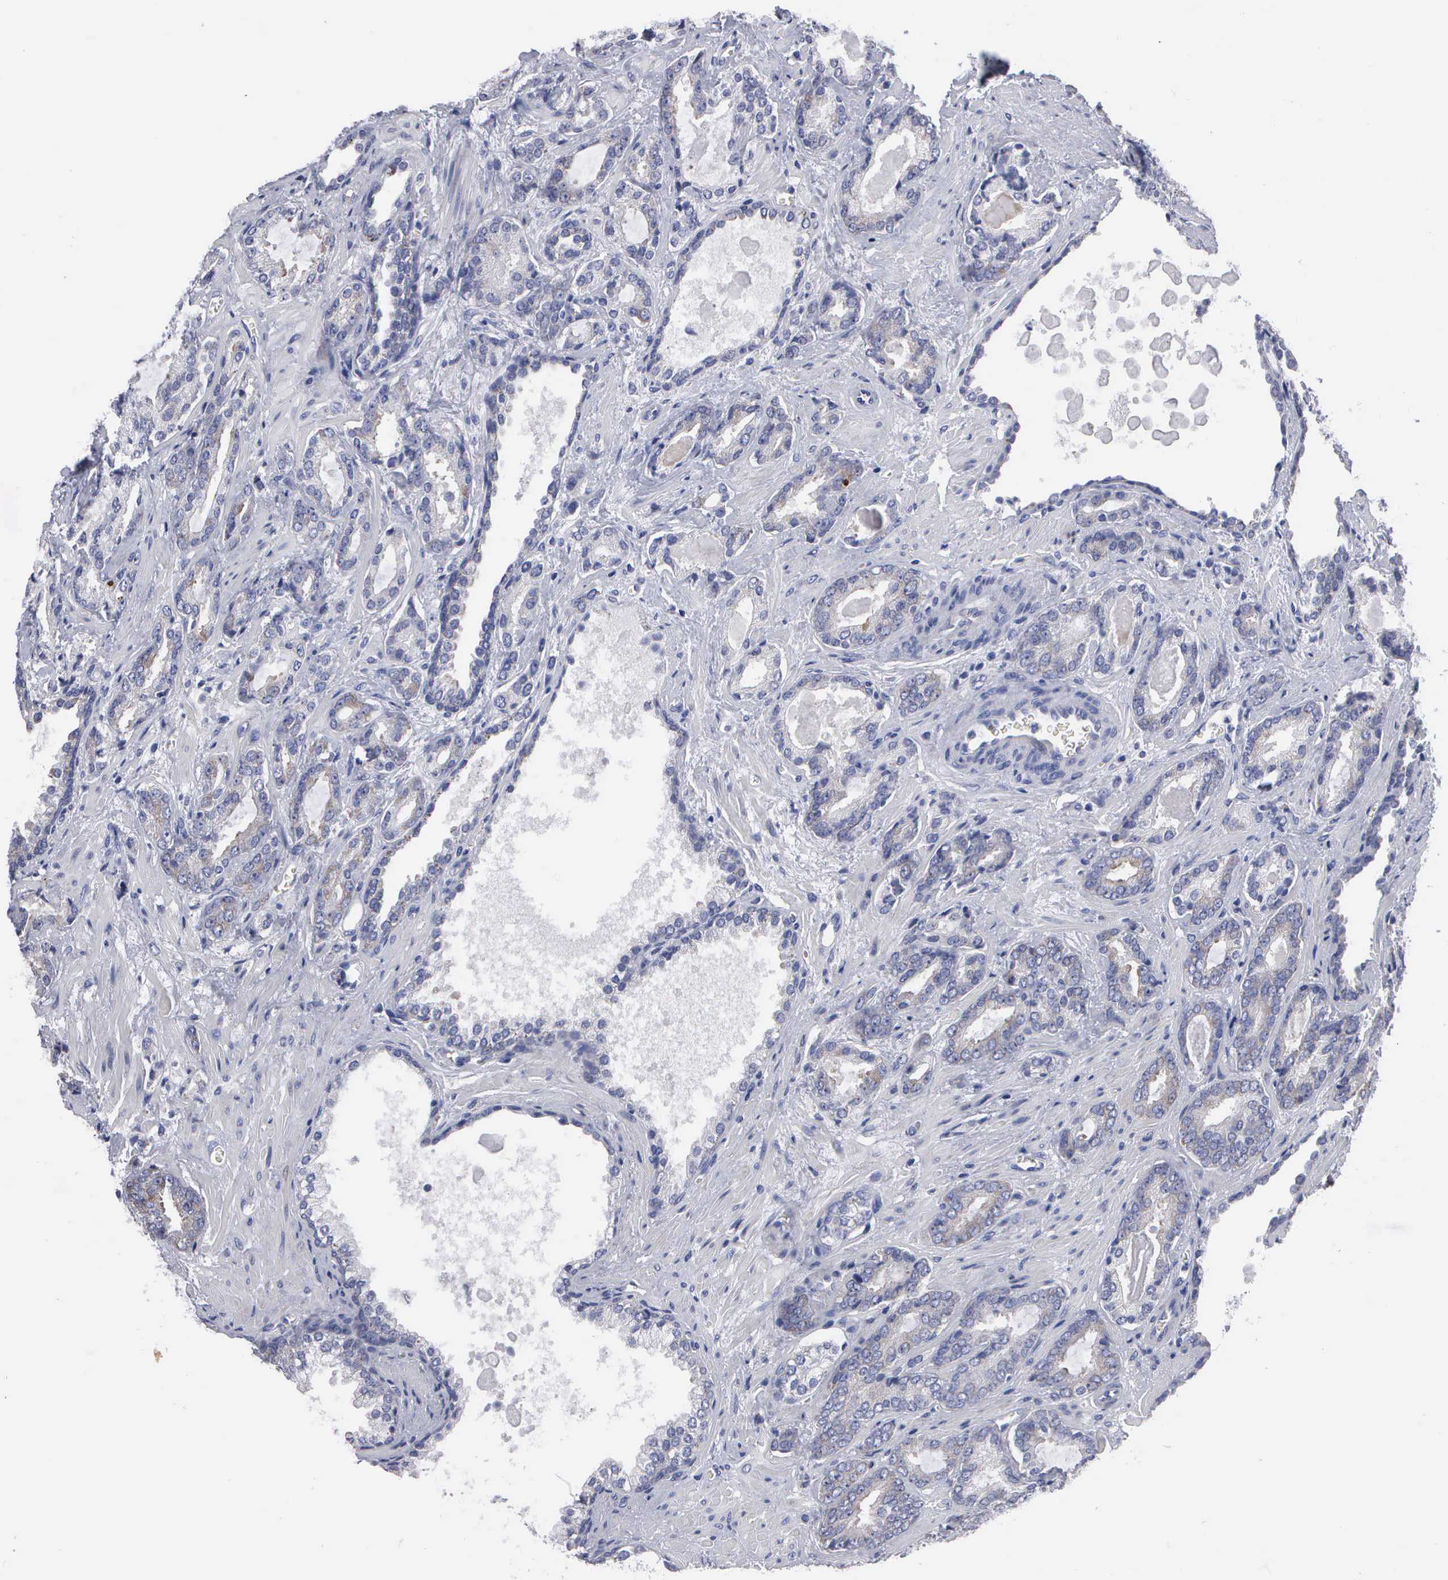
{"staining": {"intensity": "negative", "quantity": "none", "location": "none"}, "tissue": "prostate cancer", "cell_type": "Tumor cells", "image_type": "cancer", "snomed": [{"axis": "morphology", "description": "Adenocarcinoma, Medium grade"}, {"axis": "topography", "description": "Prostate"}], "caption": "IHC image of prostate cancer (medium-grade adenocarcinoma) stained for a protein (brown), which exhibits no expression in tumor cells.", "gene": "TXLNG", "patient": {"sex": "male", "age": 64}}